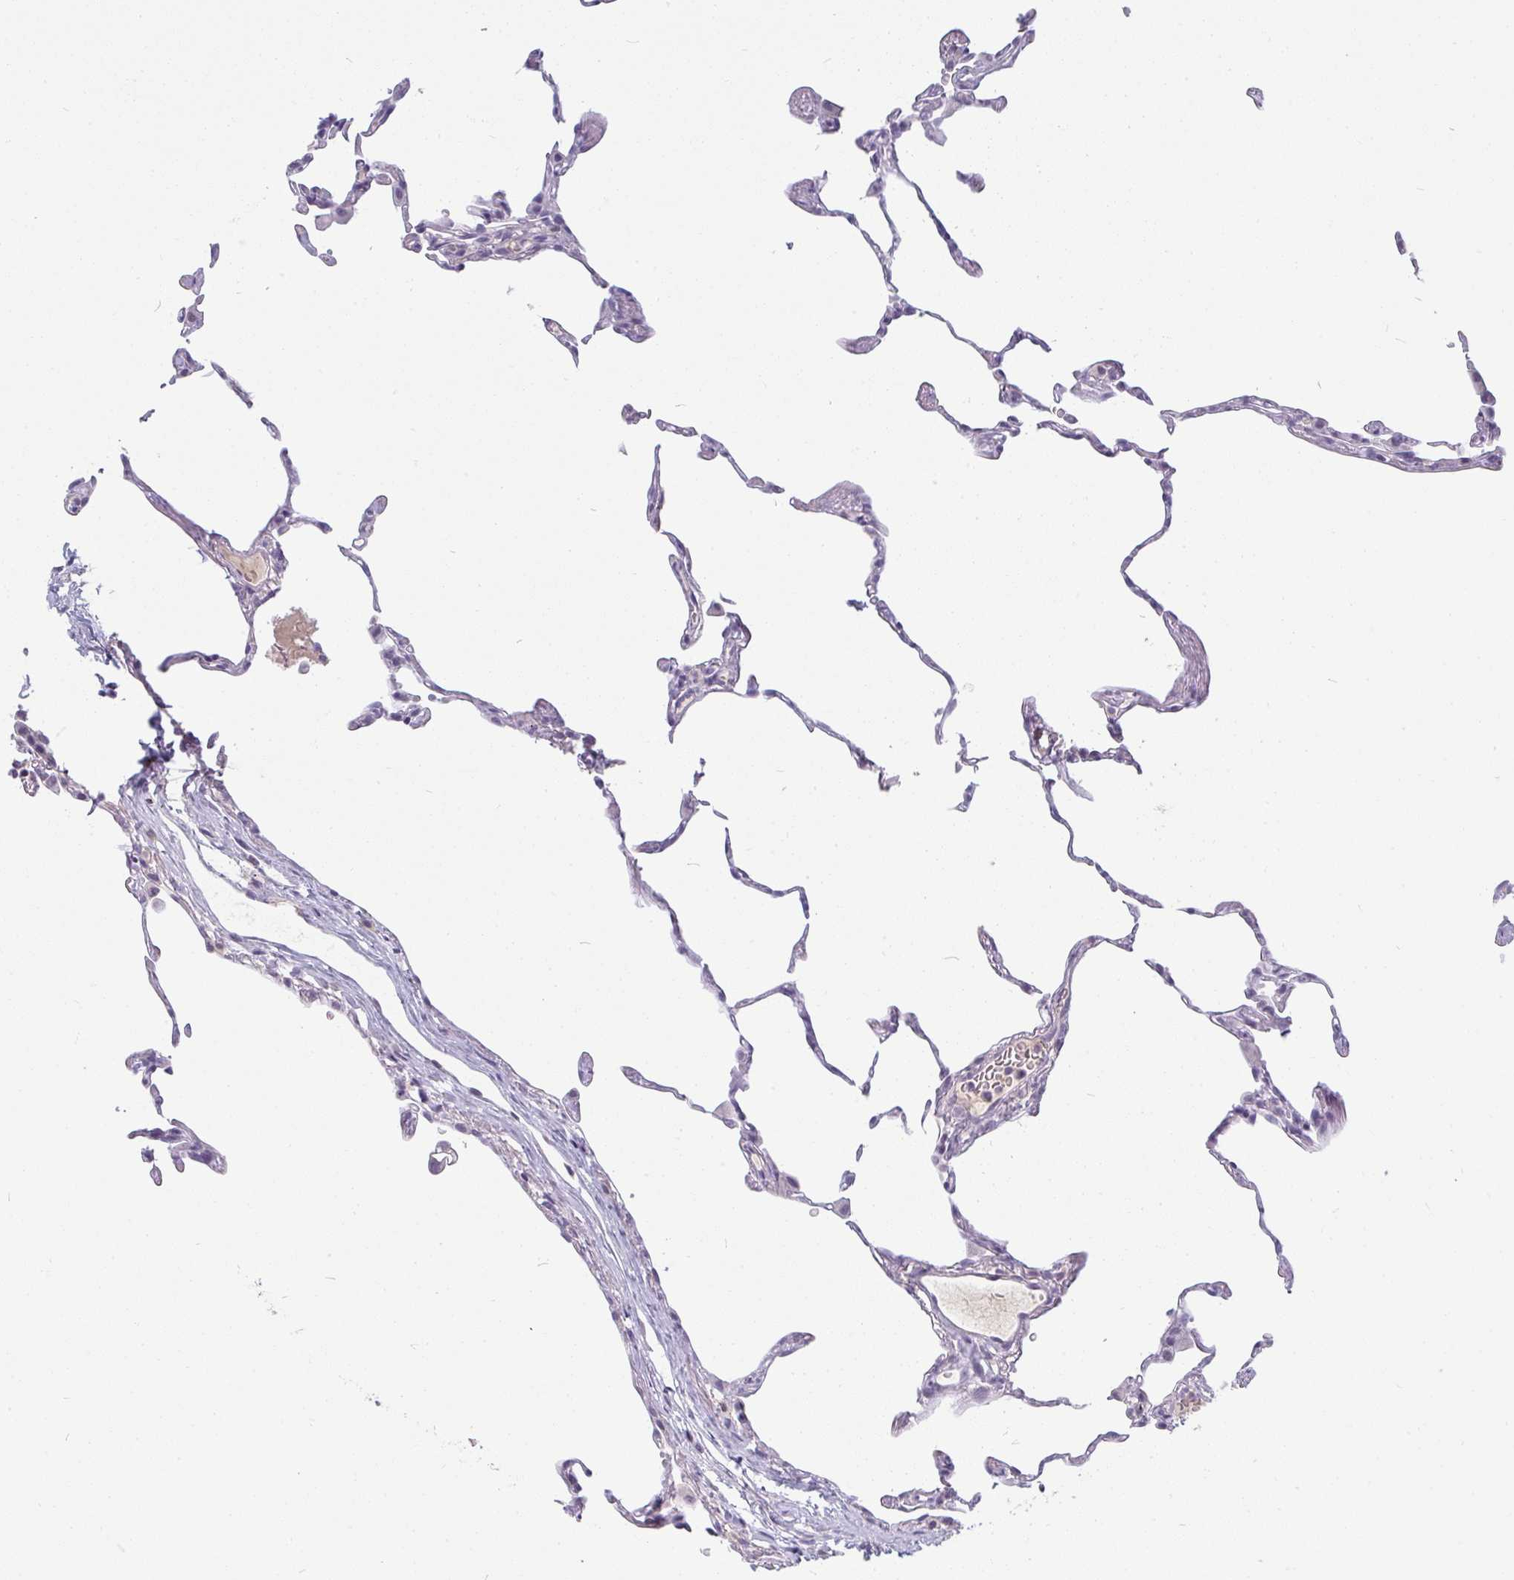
{"staining": {"intensity": "negative", "quantity": "none", "location": "none"}, "tissue": "lung", "cell_type": "Alveolar cells", "image_type": "normal", "snomed": [{"axis": "morphology", "description": "Normal tissue, NOS"}, {"axis": "topography", "description": "Lung"}], "caption": "DAB immunohistochemical staining of unremarkable lung shows no significant positivity in alveolar cells. The staining was performed using DAB to visualize the protein expression in brown, while the nuclei were stained in blue with hematoxylin (Magnification: 20x).", "gene": "PPFIA4", "patient": {"sex": "female", "age": 57}}